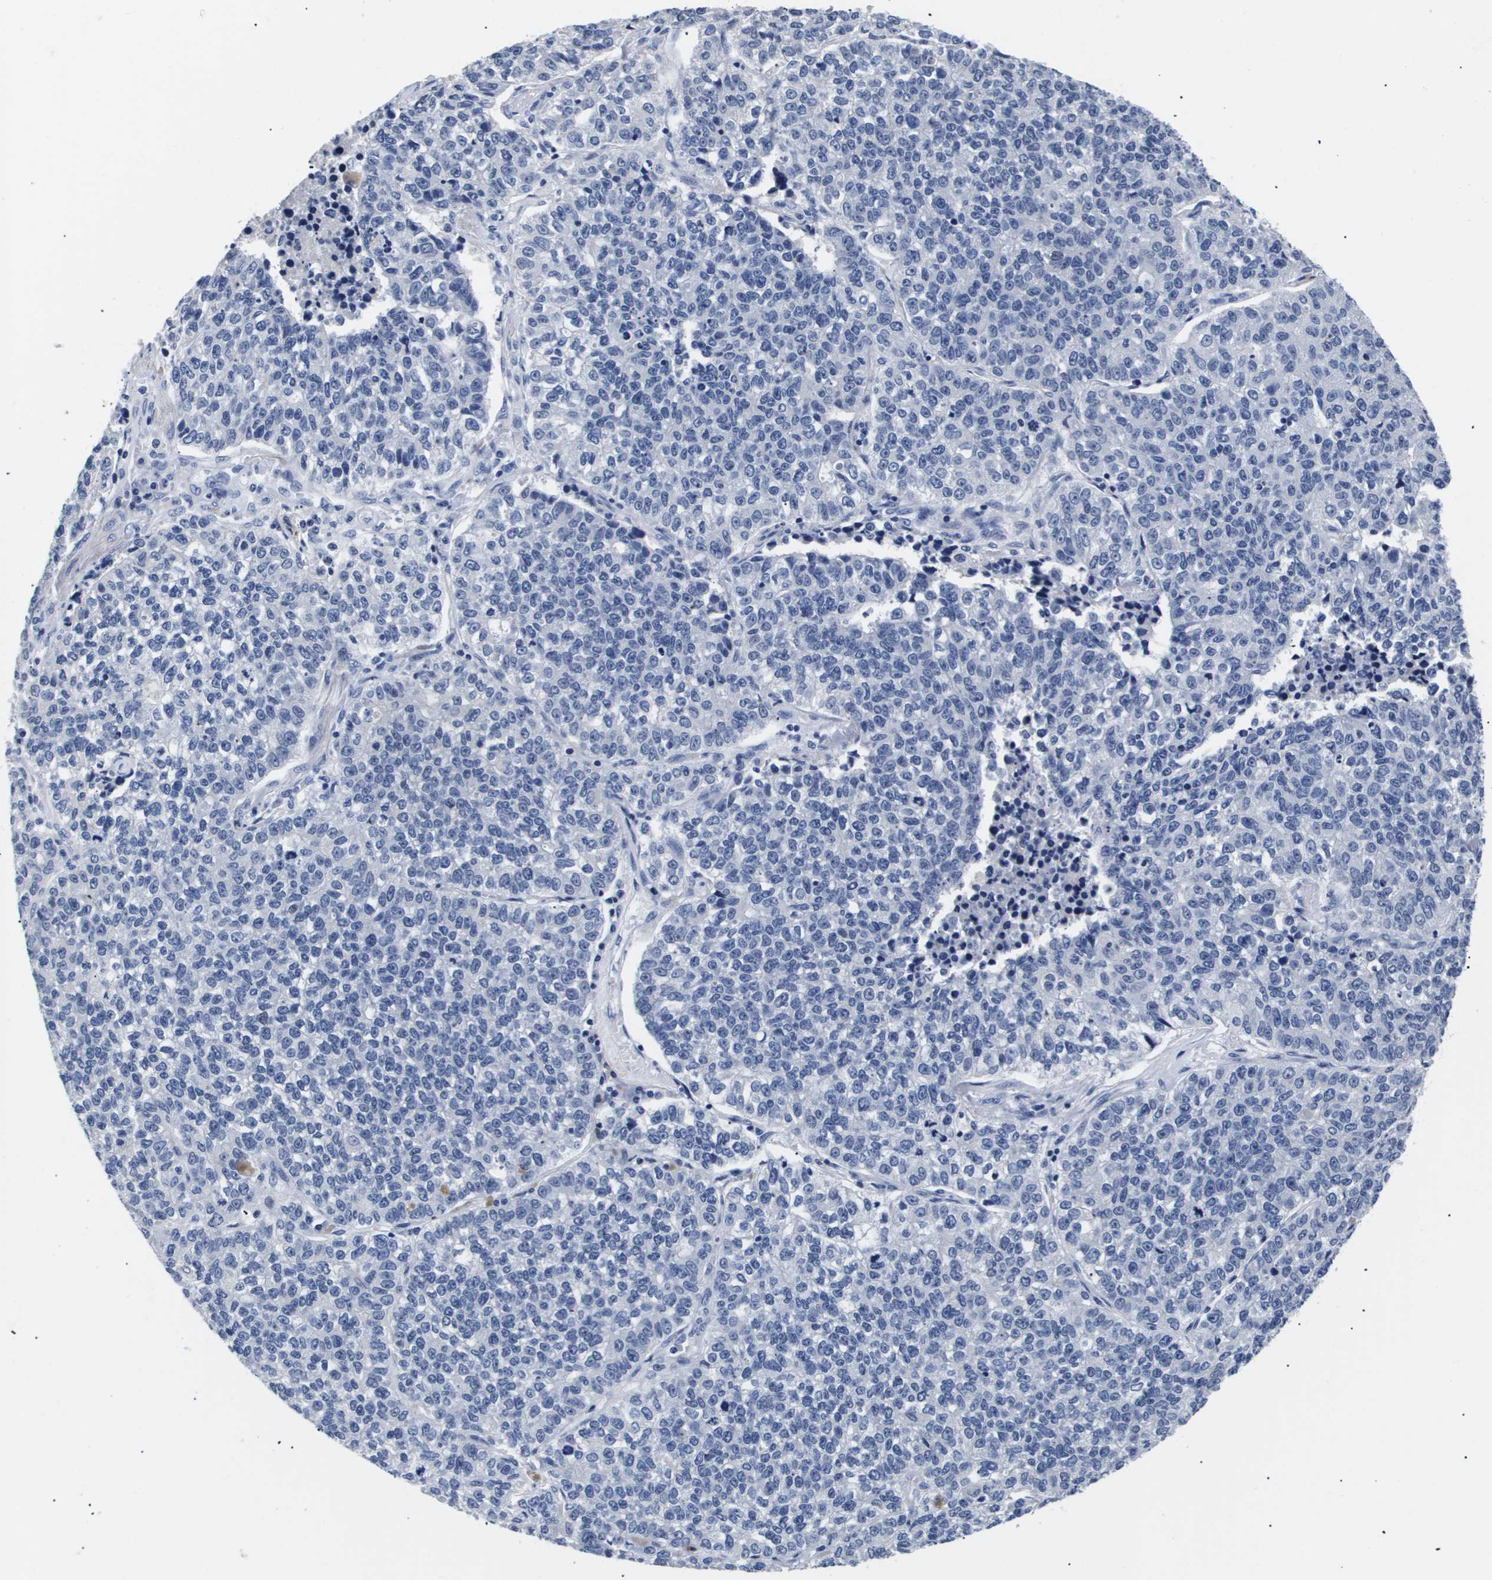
{"staining": {"intensity": "negative", "quantity": "none", "location": "none"}, "tissue": "lung cancer", "cell_type": "Tumor cells", "image_type": "cancer", "snomed": [{"axis": "morphology", "description": "Adenocarcinoma, NOS"}, {"axis": "topography", "description": "Lung"}], "caption": "Tumor cells are negative for protein expression in human lung cancer.", "gene": "ATP6V0A4", "patient": {"sex": "male", "age": 49}}